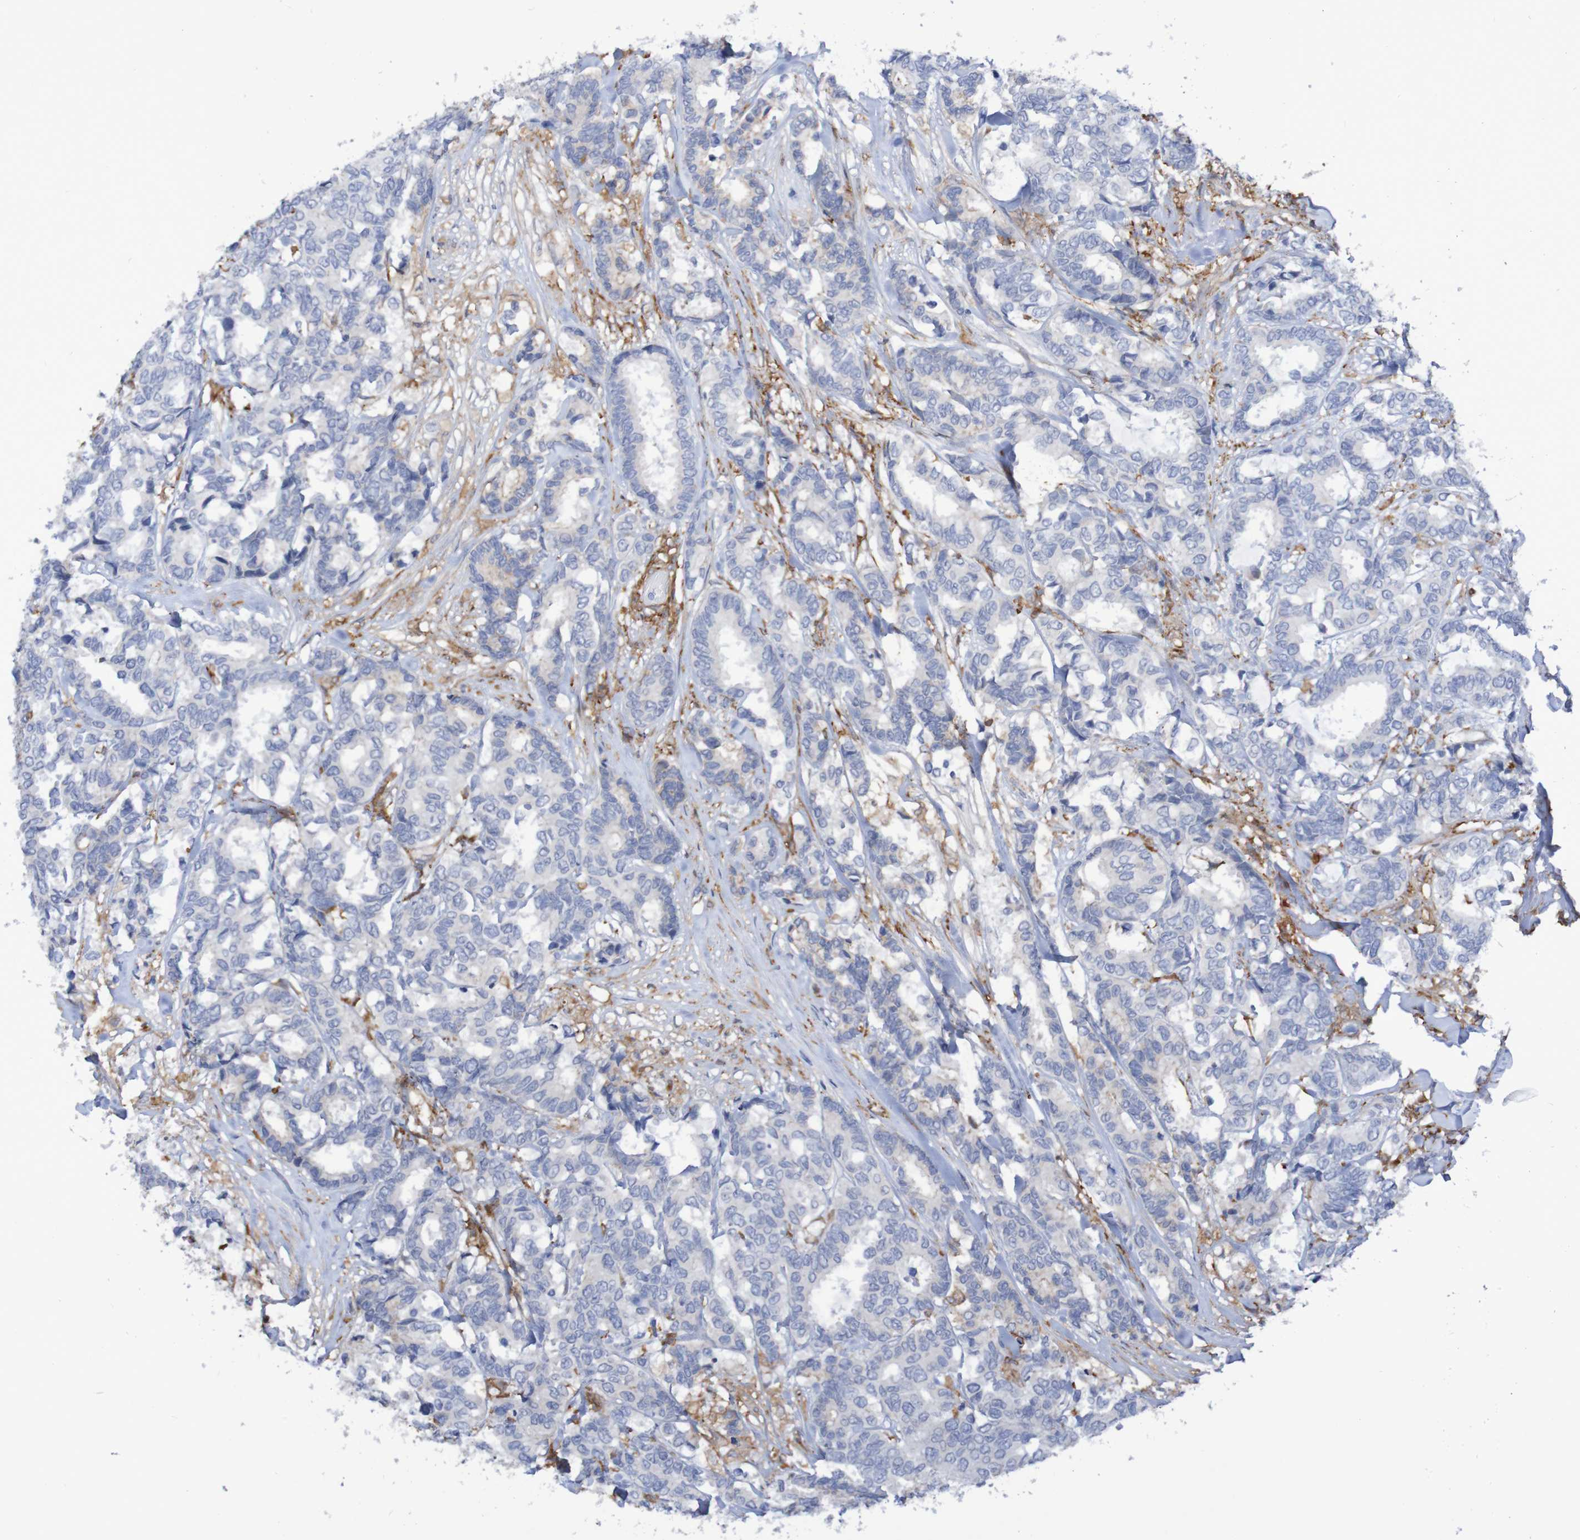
{"staining": {"intensity": "negative", "quantity": "none", "location": "none"}, "tissue": "breast cancer", "cell_type": "Tumor cells", "image_type": "cancer", "snomed": [{"axis": "morphology", "description": "Duct carcinoma"}, {"axis": "topography", "description": "Breast"}], "caption": "Breast cancer (intraductal carcinoma) was stained to show a protein in brown. There is no significant positivity in tumor cells. The staining is performed using DAB brown chromogen with nuclei counter-stained in using hematoxylin.", "gene": "SCRG1", "patient": {"sex": "female", "age": 87}}